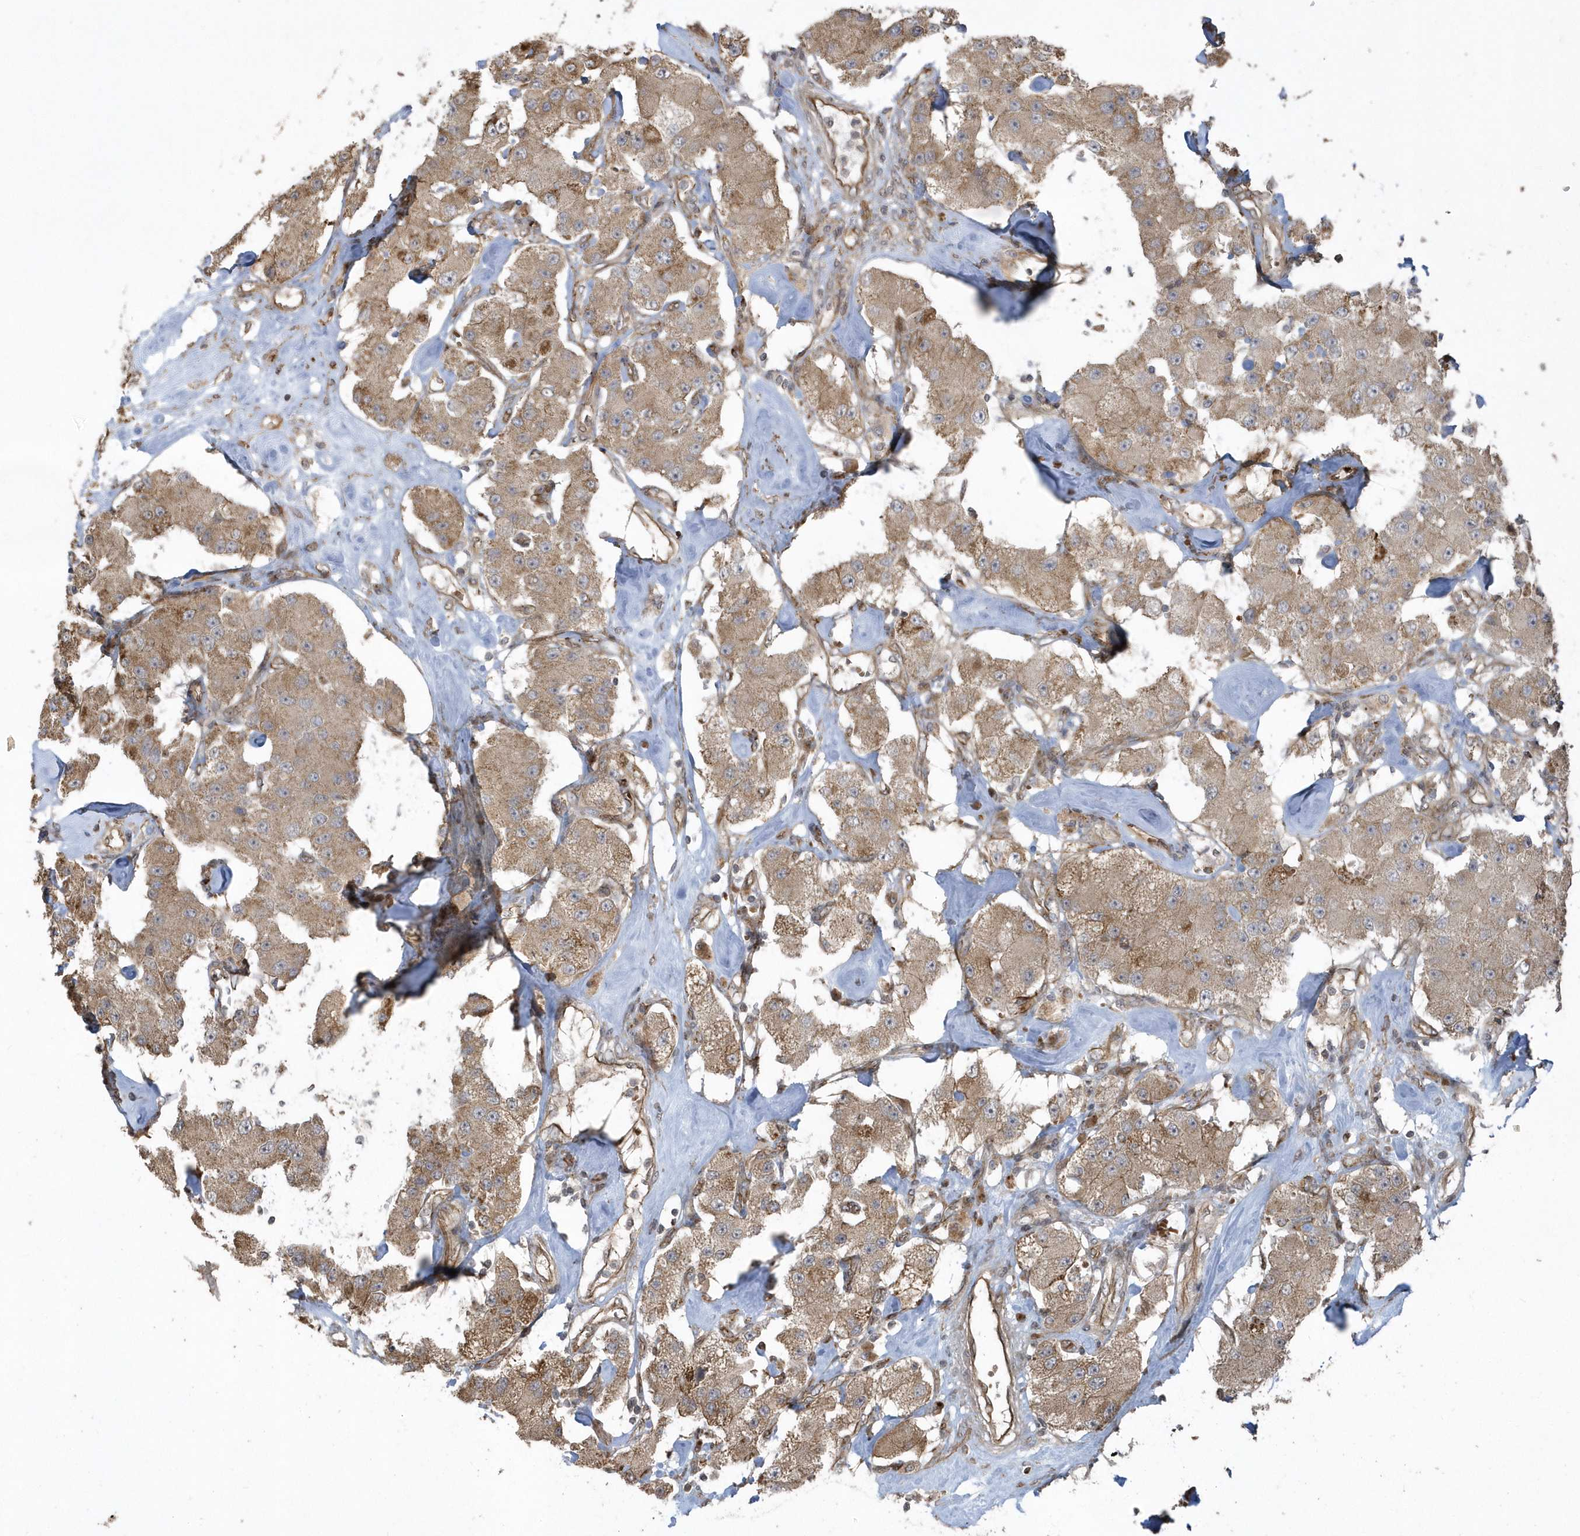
{"staining": {"intensity": "moderate", "quantity": ">75%", "location": "cytoplasmic/membranous"}, "tissue": "carcinoid", "cell_type": "Tumor cells", "image_type": "cancer", "snomed": [{"axis": "morphology", "description": "Carcinoid, malignant, NOS"}, {"axis": "topography", "description": "Pancreas"}], "caption": "Carcinoid stained with a brown dye shows moderate cytoplasmic/membranous positive expression in about >75% of tumor cells.", "gene": "HERPUD1", "patient": {"sex": "male", "age": 41}}